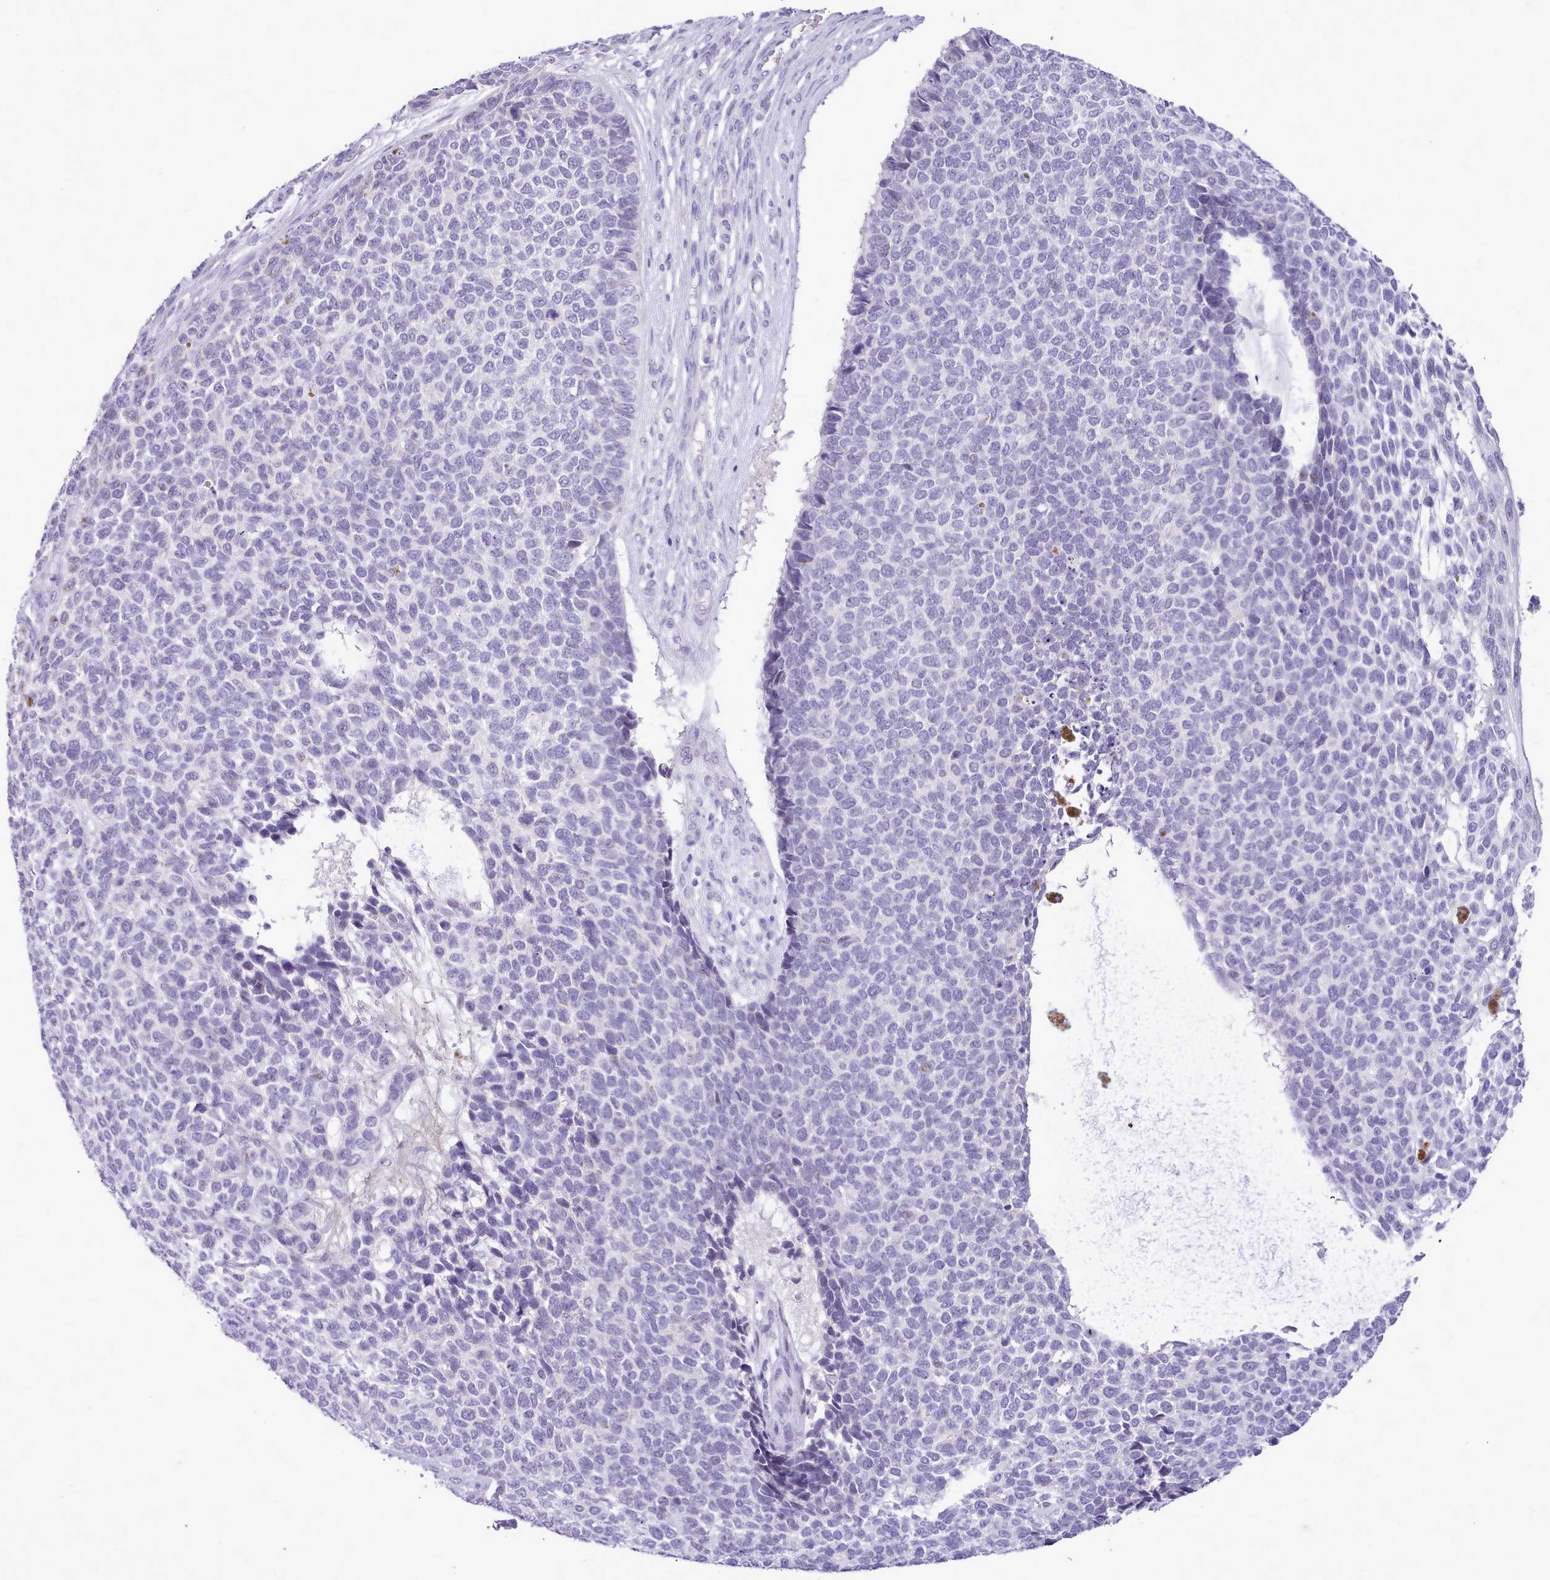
{"staining": {"intensity": "negative", "quantity": "none", "location": "none"}, "tissue": "skin cancer", "cell_type": "Tumor cells", "image_type": "cancer", "snomed": [{"axis": "morphology", "description": "Basal cell carcinoma"}, {"axis": "topography", "description": "Skin"}], "caption": "Immunohistochemical staining of human basal cell carcinoma (skin) demonstrates no significant expression in tumor cells. (Stains: DAB immunohistochemistry (IHC) with hematoxylin counter stain, Microscopy: brightfield microscopy at high magnification).", "gene": "LRRC37A", "patient": {"sex": "female", "age": 84}}